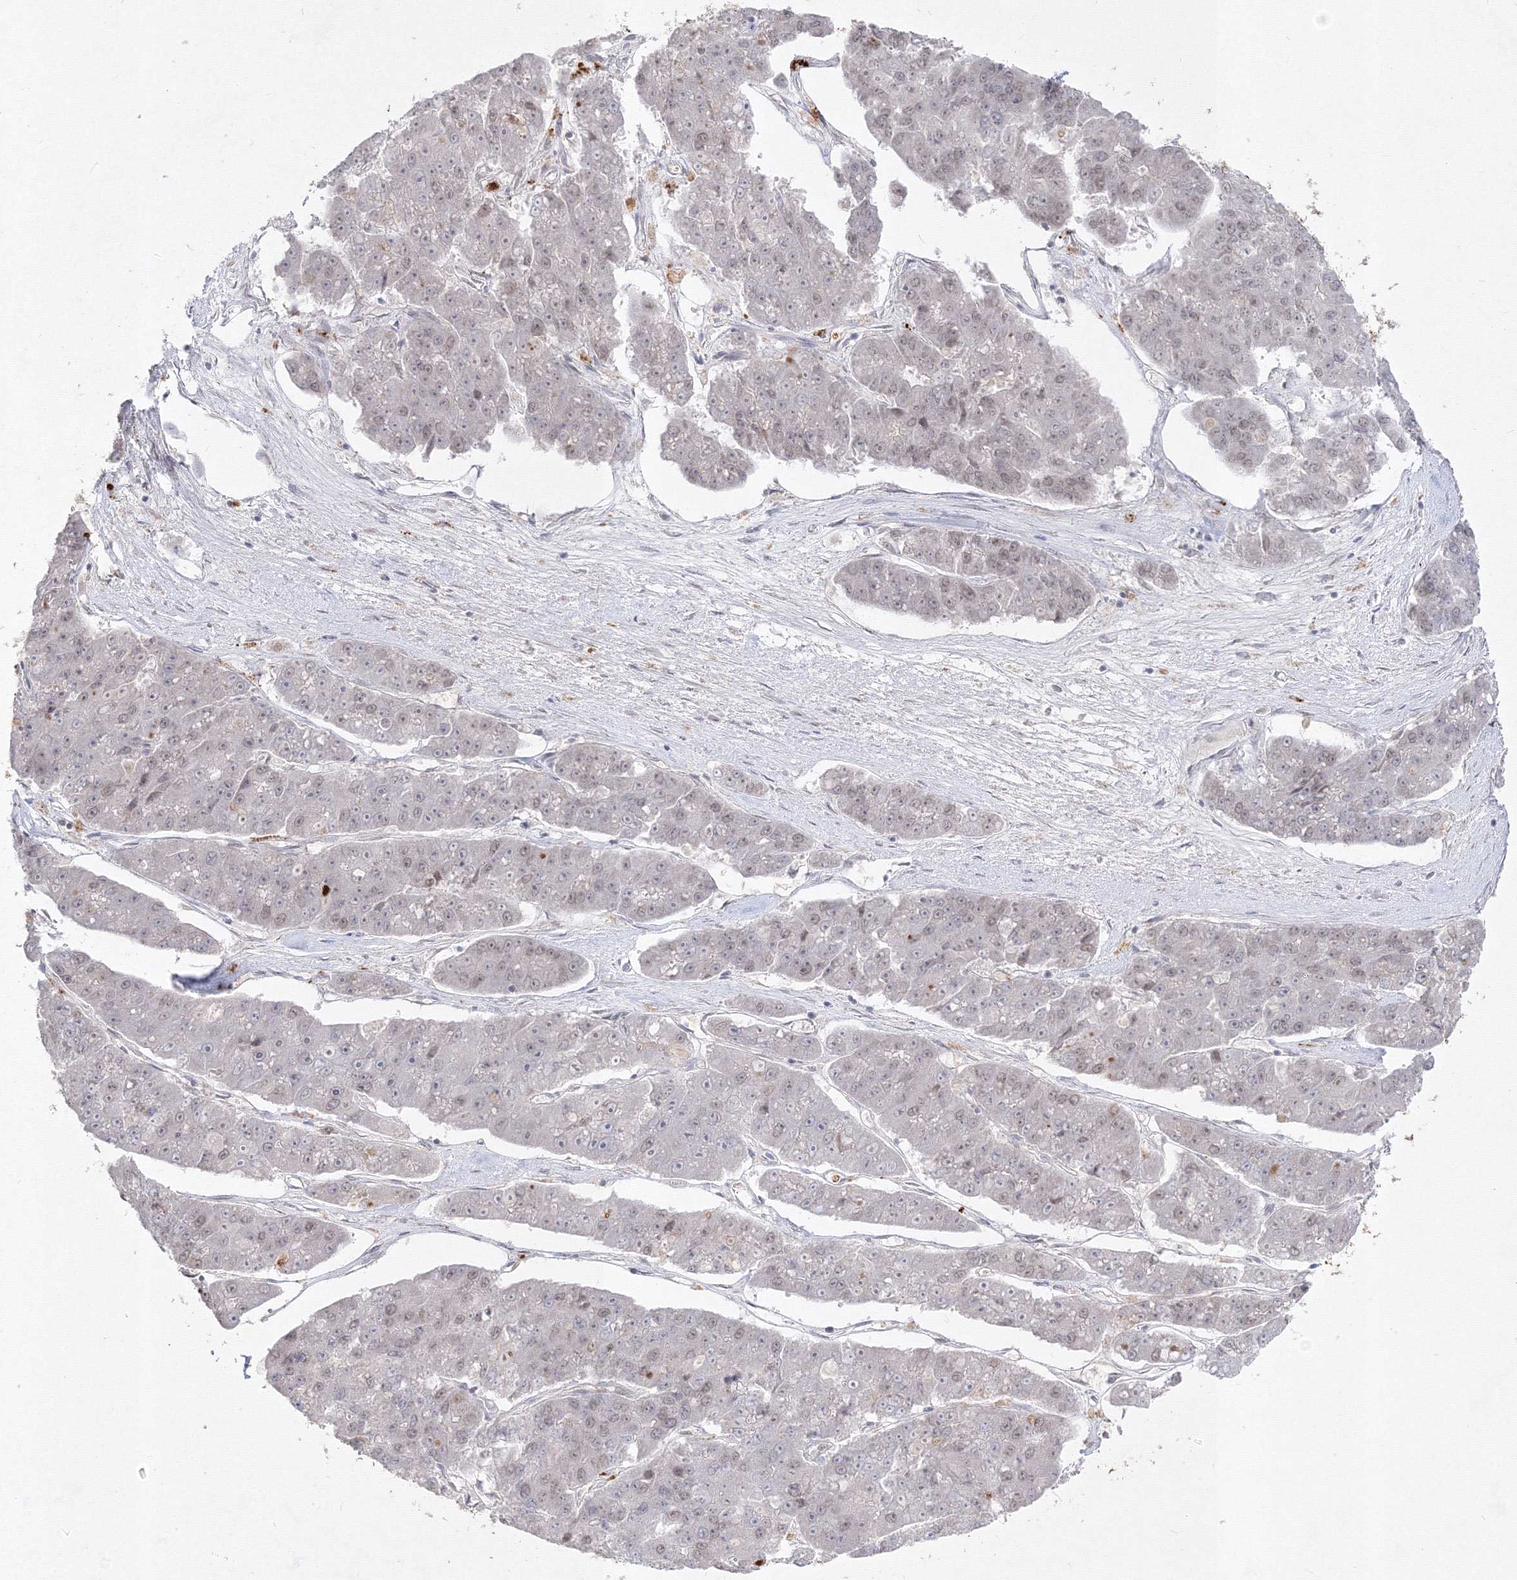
{"staining": {"intensity": "negative", "quantity": "none", "location": "none"}, "tissue": "pancreatic cancer", "cell_type": "Tumor cells", "image_type": "cancer", "snomed": [{"axis": "morphology", "description": "Adenocarcinoma, NOS"}, {"axis": "topography", "description": "Pancreas"}], "caption": "Tumor cells are negative for brown protein staining in adenocarcinoma (pancreatic).", "gene": "DNAJB2", "patient": {"sex": "male", "age": 50}}